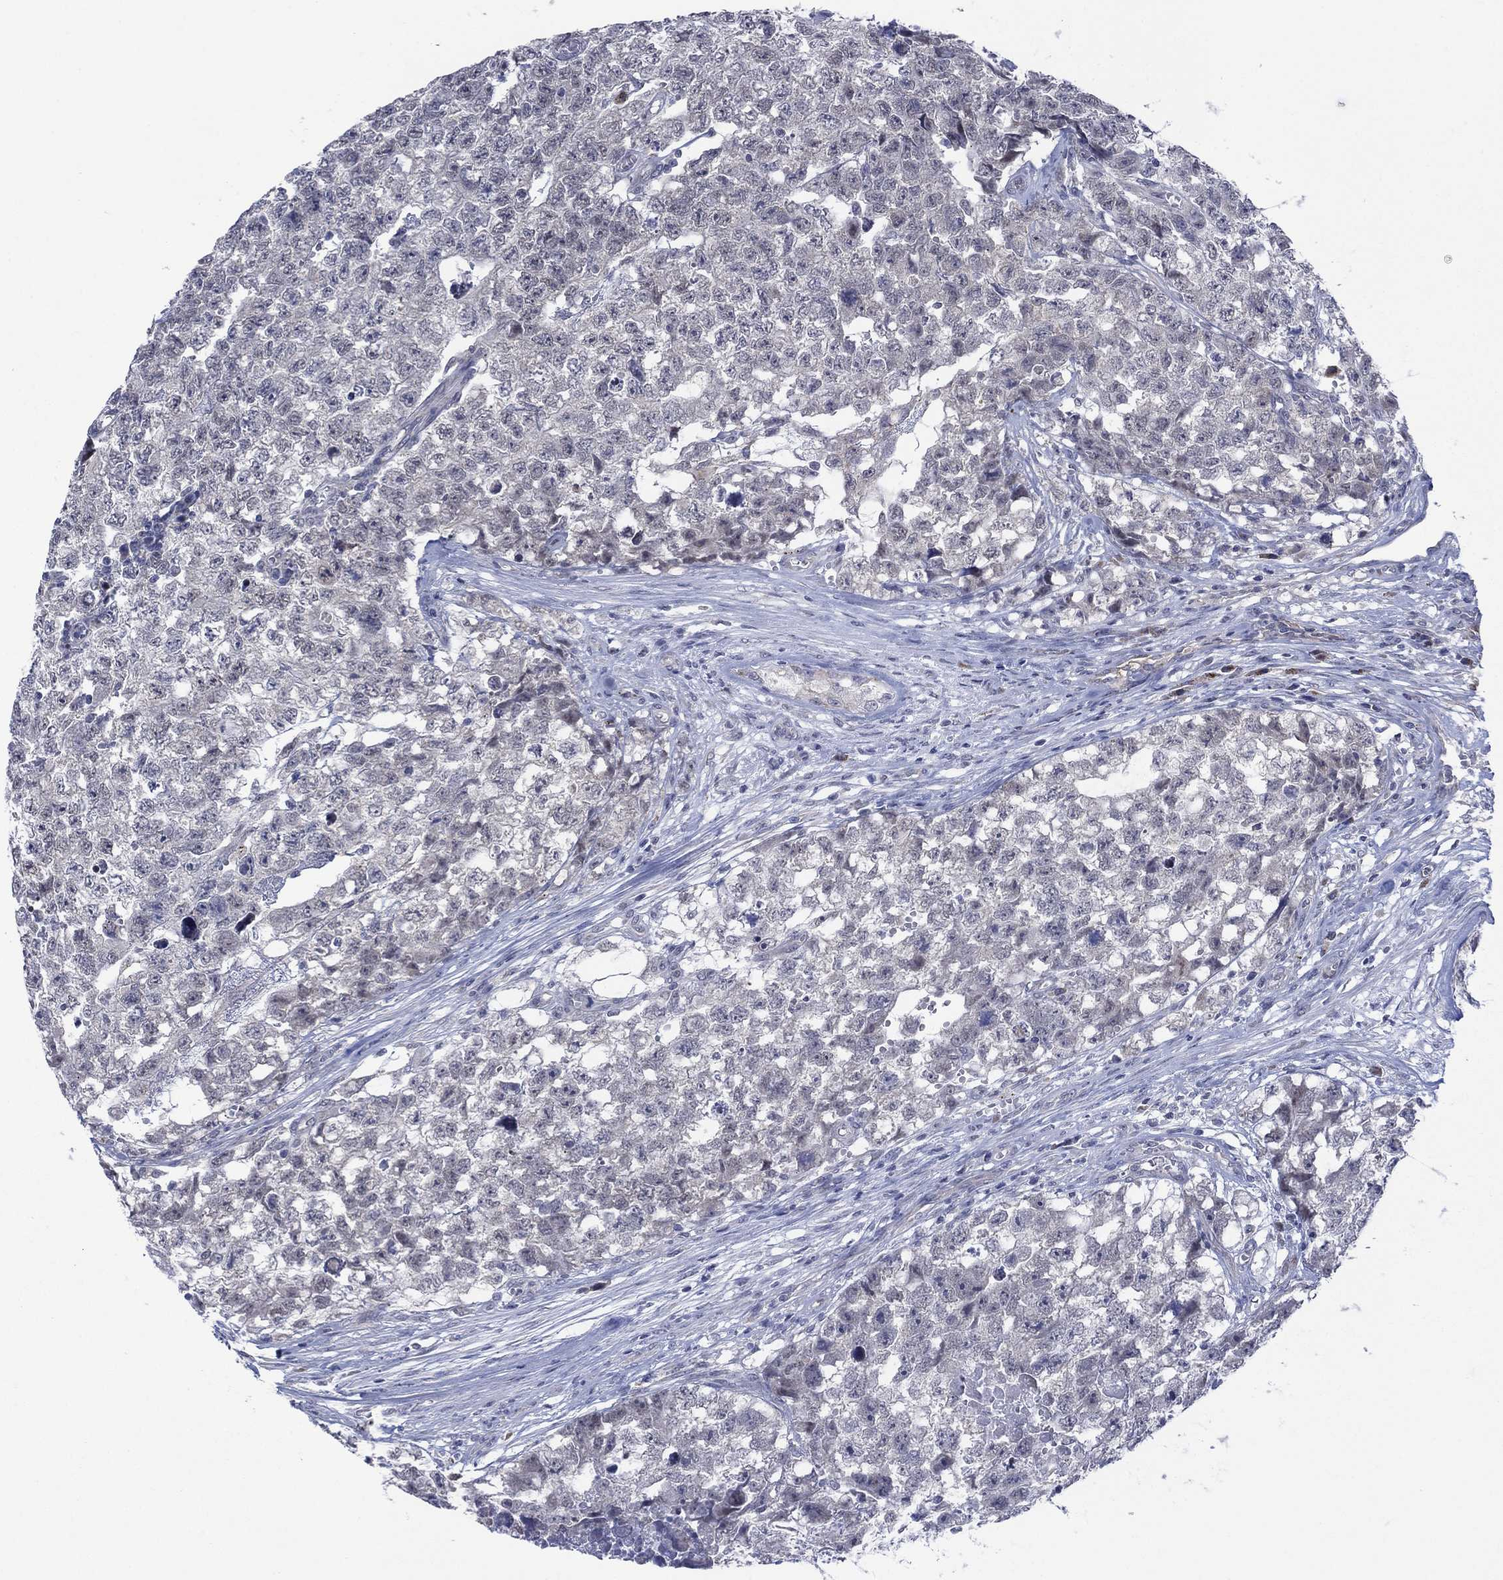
{"staining": {"intensity": "negative", "quantity": "none", "location": "none"}, "tissue": "testis cancer", "cell_type": "Tumor cells", "image_type": "cancer", "snomed": [{"axis": "morphology", "description": "Seminoma, NOS"}, {"axis": "morphology", "description": "Carcinoma, Embryonal, NOS"}, {"axis": "topography", "description": "Testis"}], "caption": "Tumor cells show no significant protein staining in testis seminoma.", "gene": "SDC1", "patient": {"sex": "male", "age": 22}}